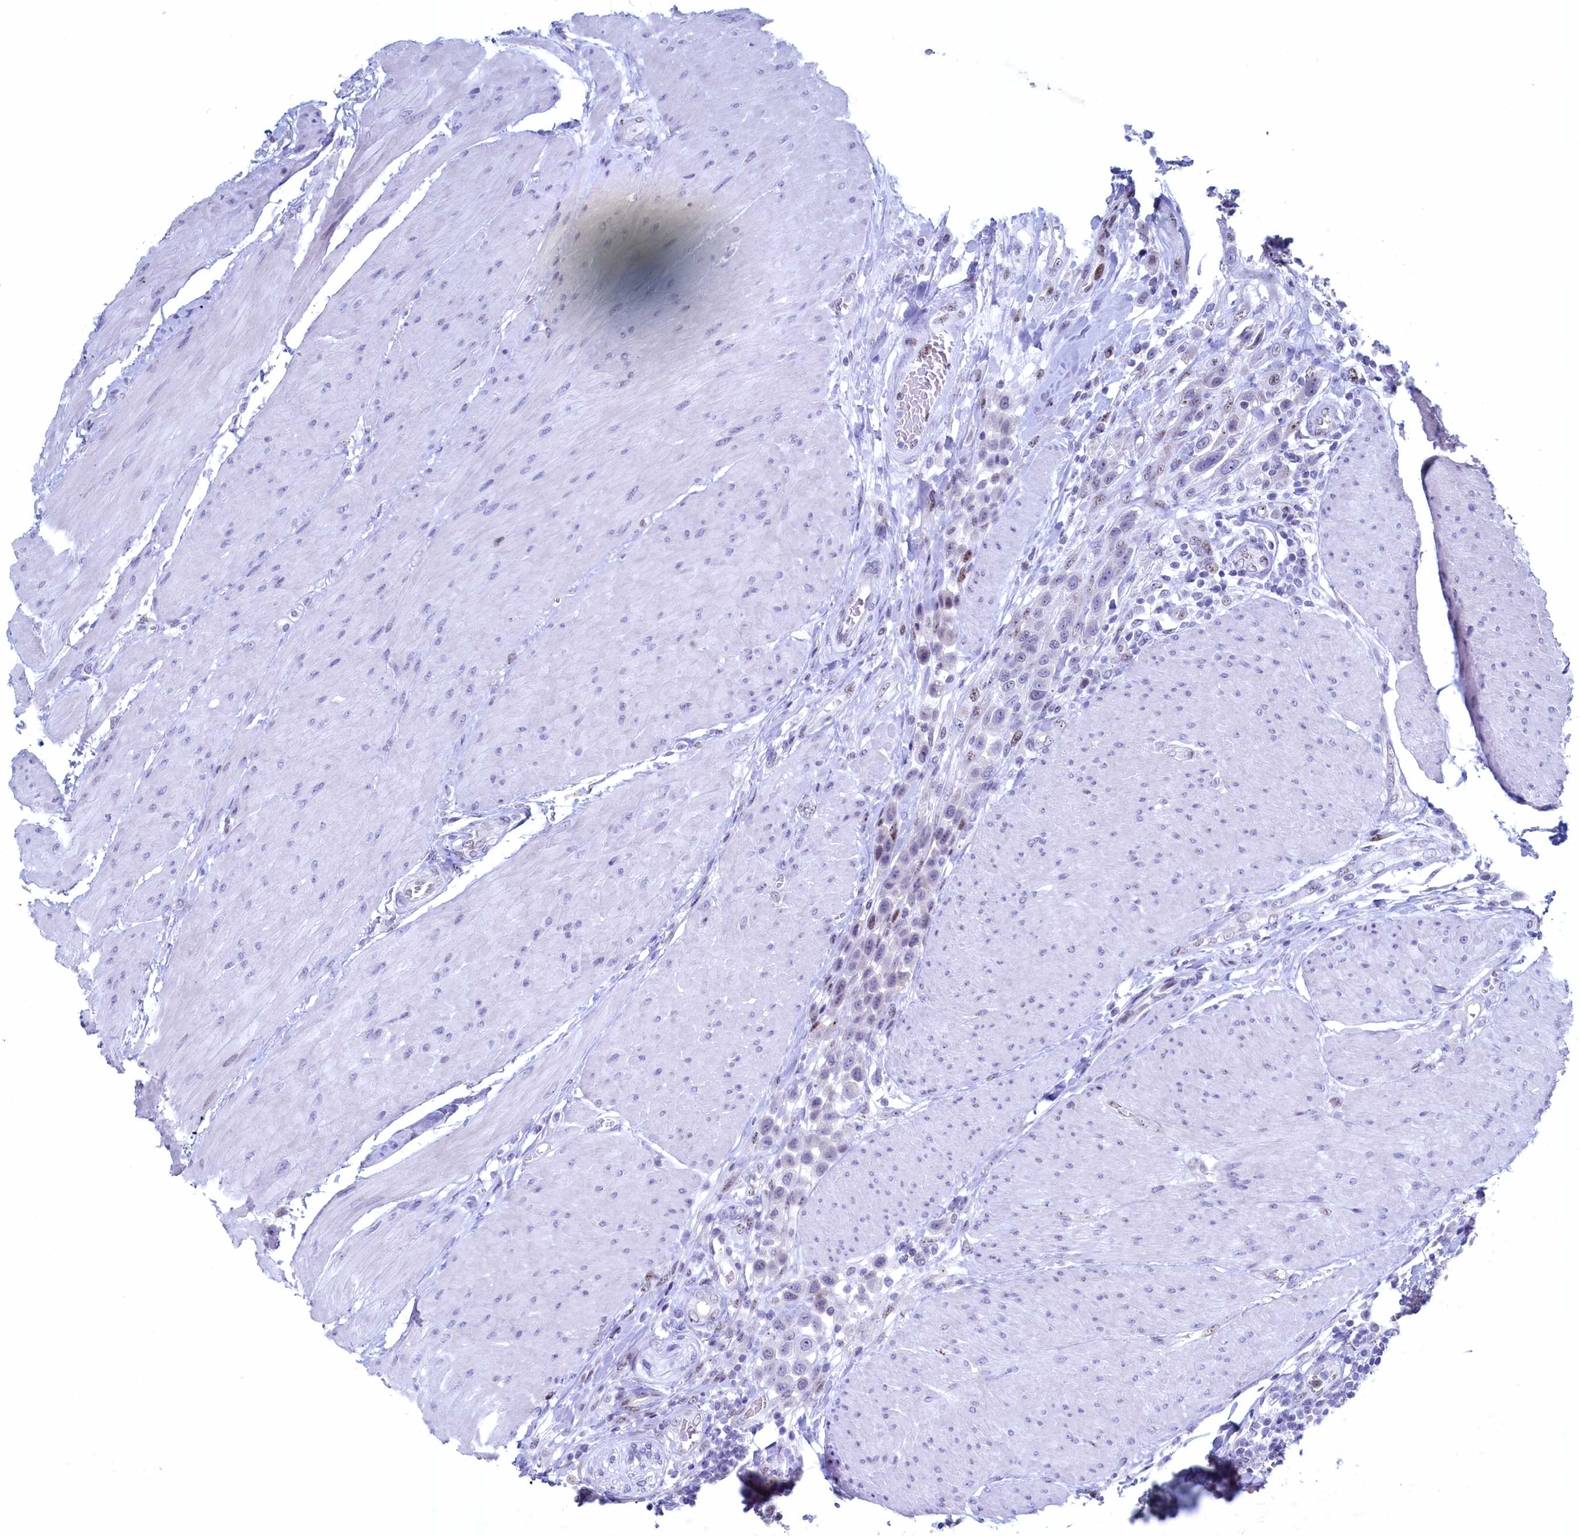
{"staining": {"intensity": "weak", "quantity": "<25%", "location": "nuclear"}, "tissue": "urothelial cancer", "cell_type": "Tumor cells", "image_type": "cancer", "snomed": [{"axis": "morphology", "description": "Urothelial carcinoma, High grade"}, {"axis": "topography", "description": "Urinary bladder"}], "caption": "Tumor cells show no significant staining in urothelial cancer.", "gene": "WDR76", "patient": {"sex": "male", "age": 50}}